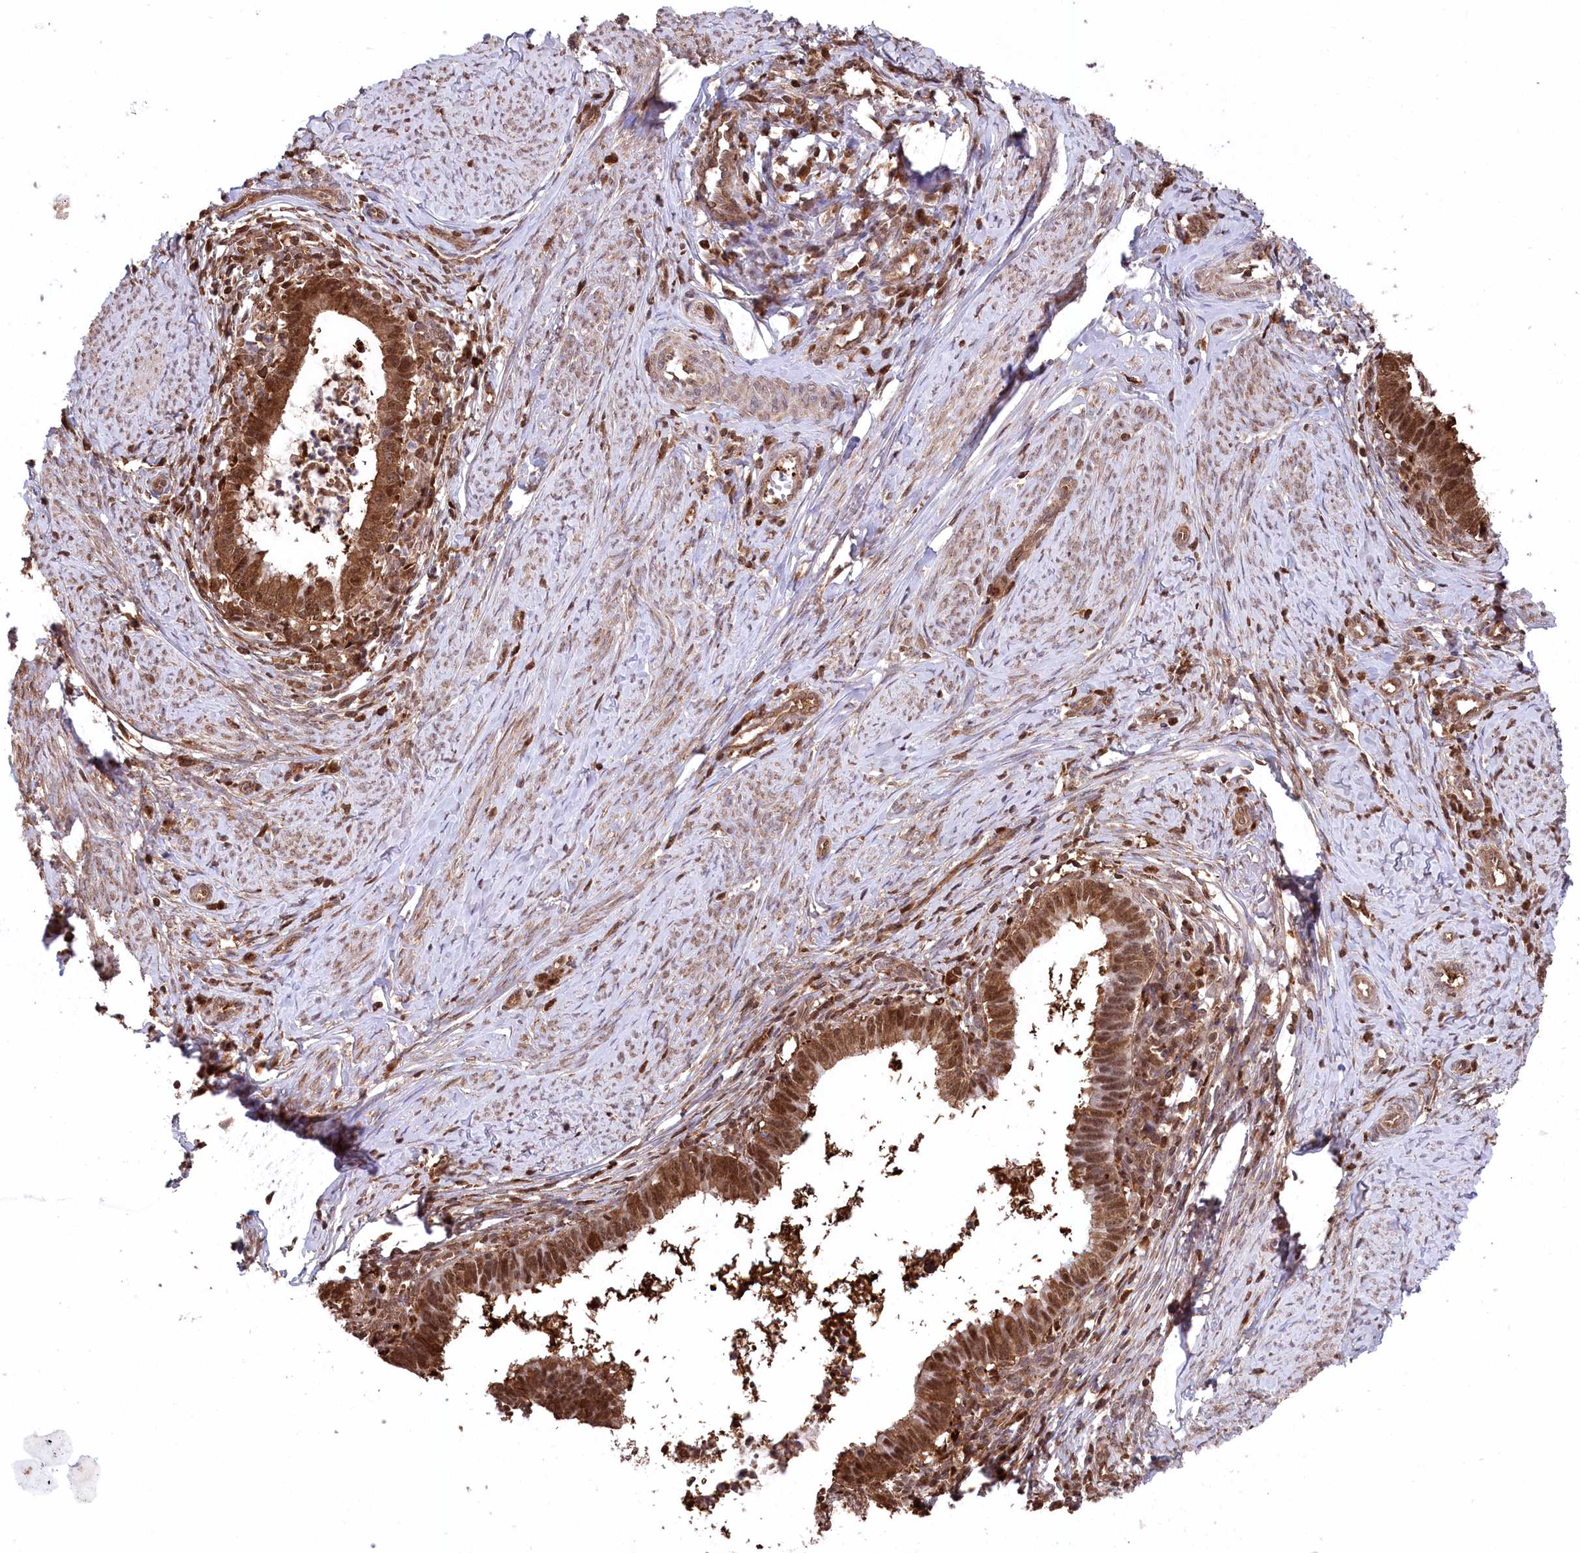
{"staining": {"intensity": "strong", "quantity": ">75%", "location": "cytoplasmic/membranous,nuclear"}, "tissue": "cervical cancer", "cell_type": "Tumor cells", "image_type": "cancer", "snomed": [{"axis": "morphology", "description": "Adenocarcinoma, NOS"}, {"axis": "topography", "description": "Cervix"}], "caption": "Strong cytoplasmic/membranous and nuclear staining is appreciated in approximately >75% of tumor cells in adenocarcinoma (cervical). (brown staining indicates protein expression, while blue staining denotes nuclei).", "gene": "PSMA1", "patient": {"sex": "female", "age": 36}}